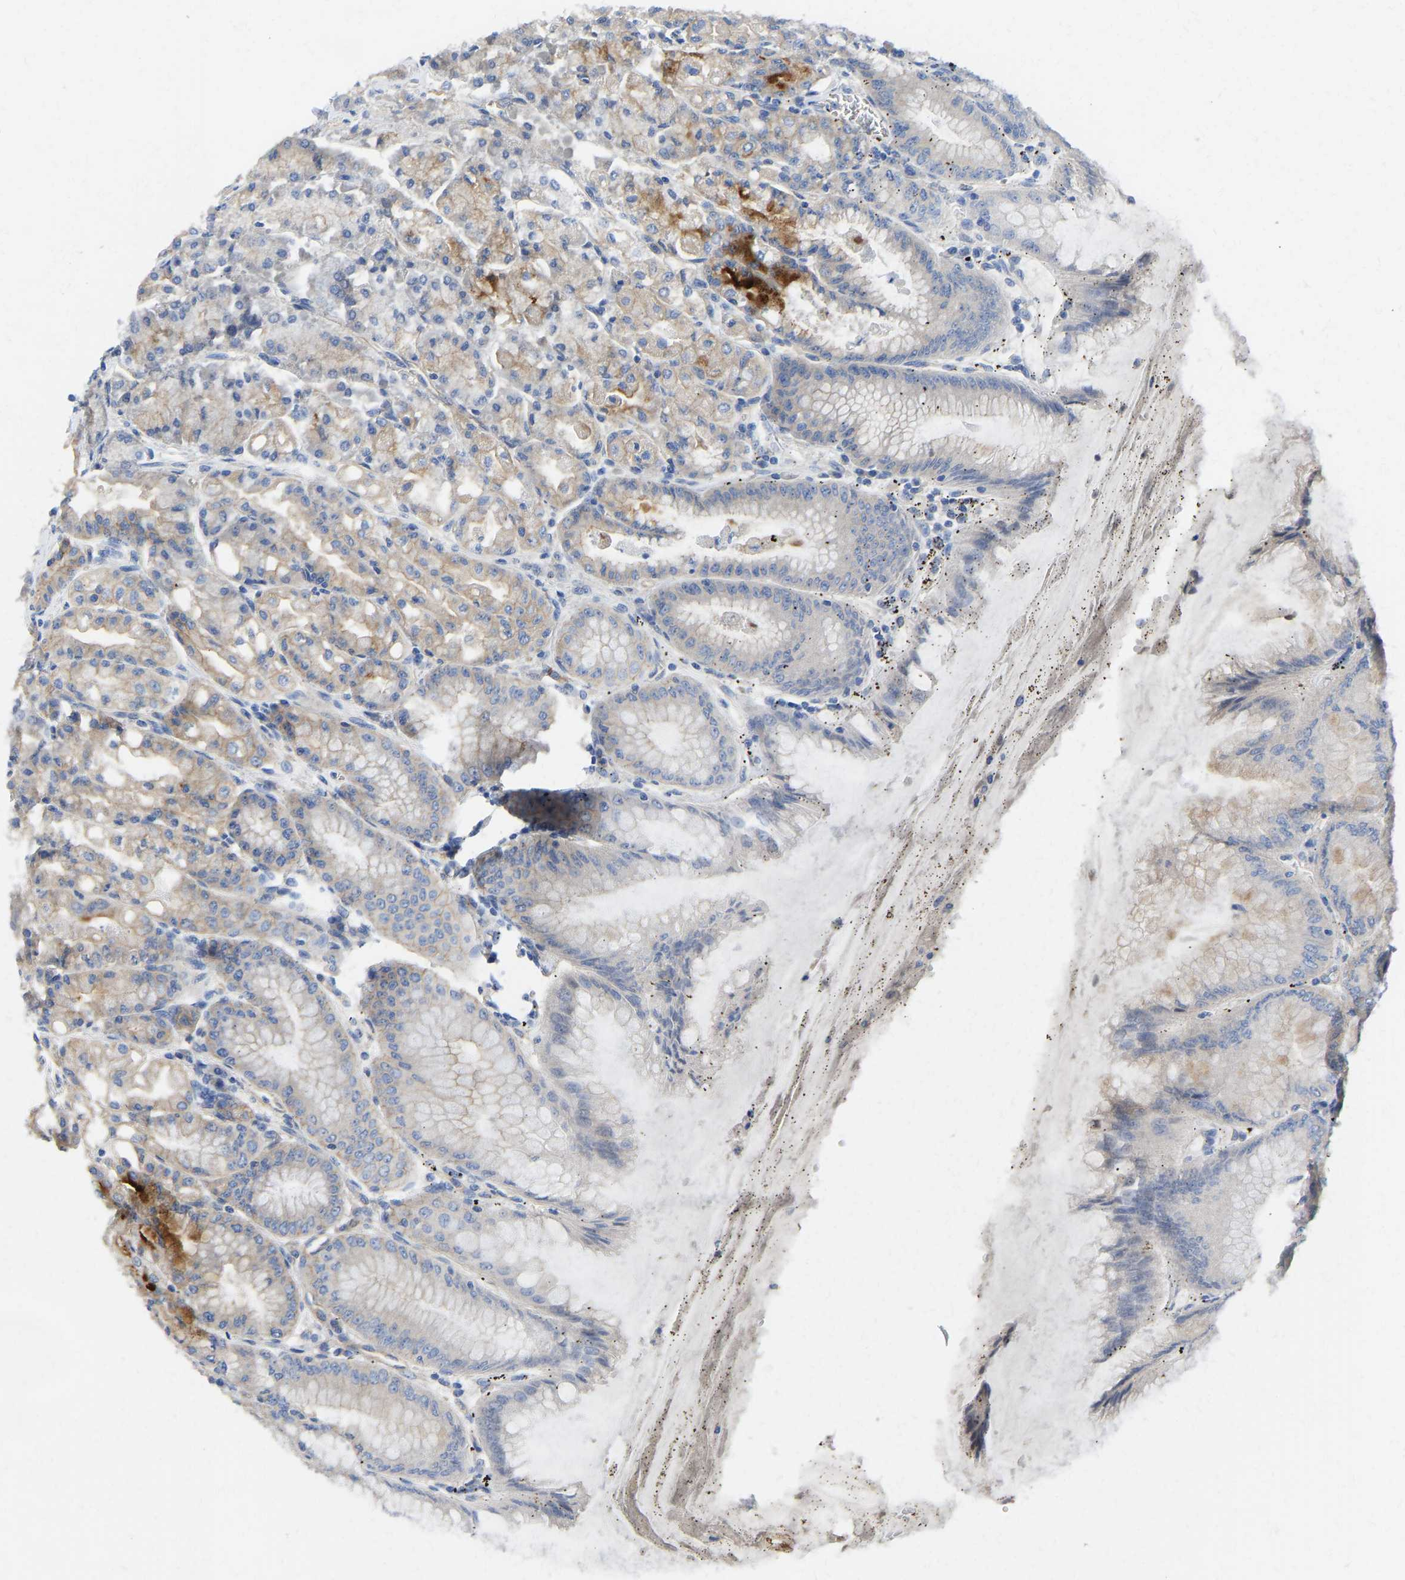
{"staining": {"intensity": "moderate", "quantity": "<25%", "location": "cytoplasmic/membranous"}, "tissue": "stomach", "cell_type": "Glandular cells", "image_type": "normal", "snomed": [{"axis": "morphology", "description": "Normal tissue, NOS"}, {"axis": "topography", "description": "Stomach, lower"}], "caption": "Glandular cells reveal moderate cytoplasmic/membranous expression in about <25% of cells in unremarkable stomach.", "gene": "CHAD", "patient": {"sex": "male", "age": 71}}